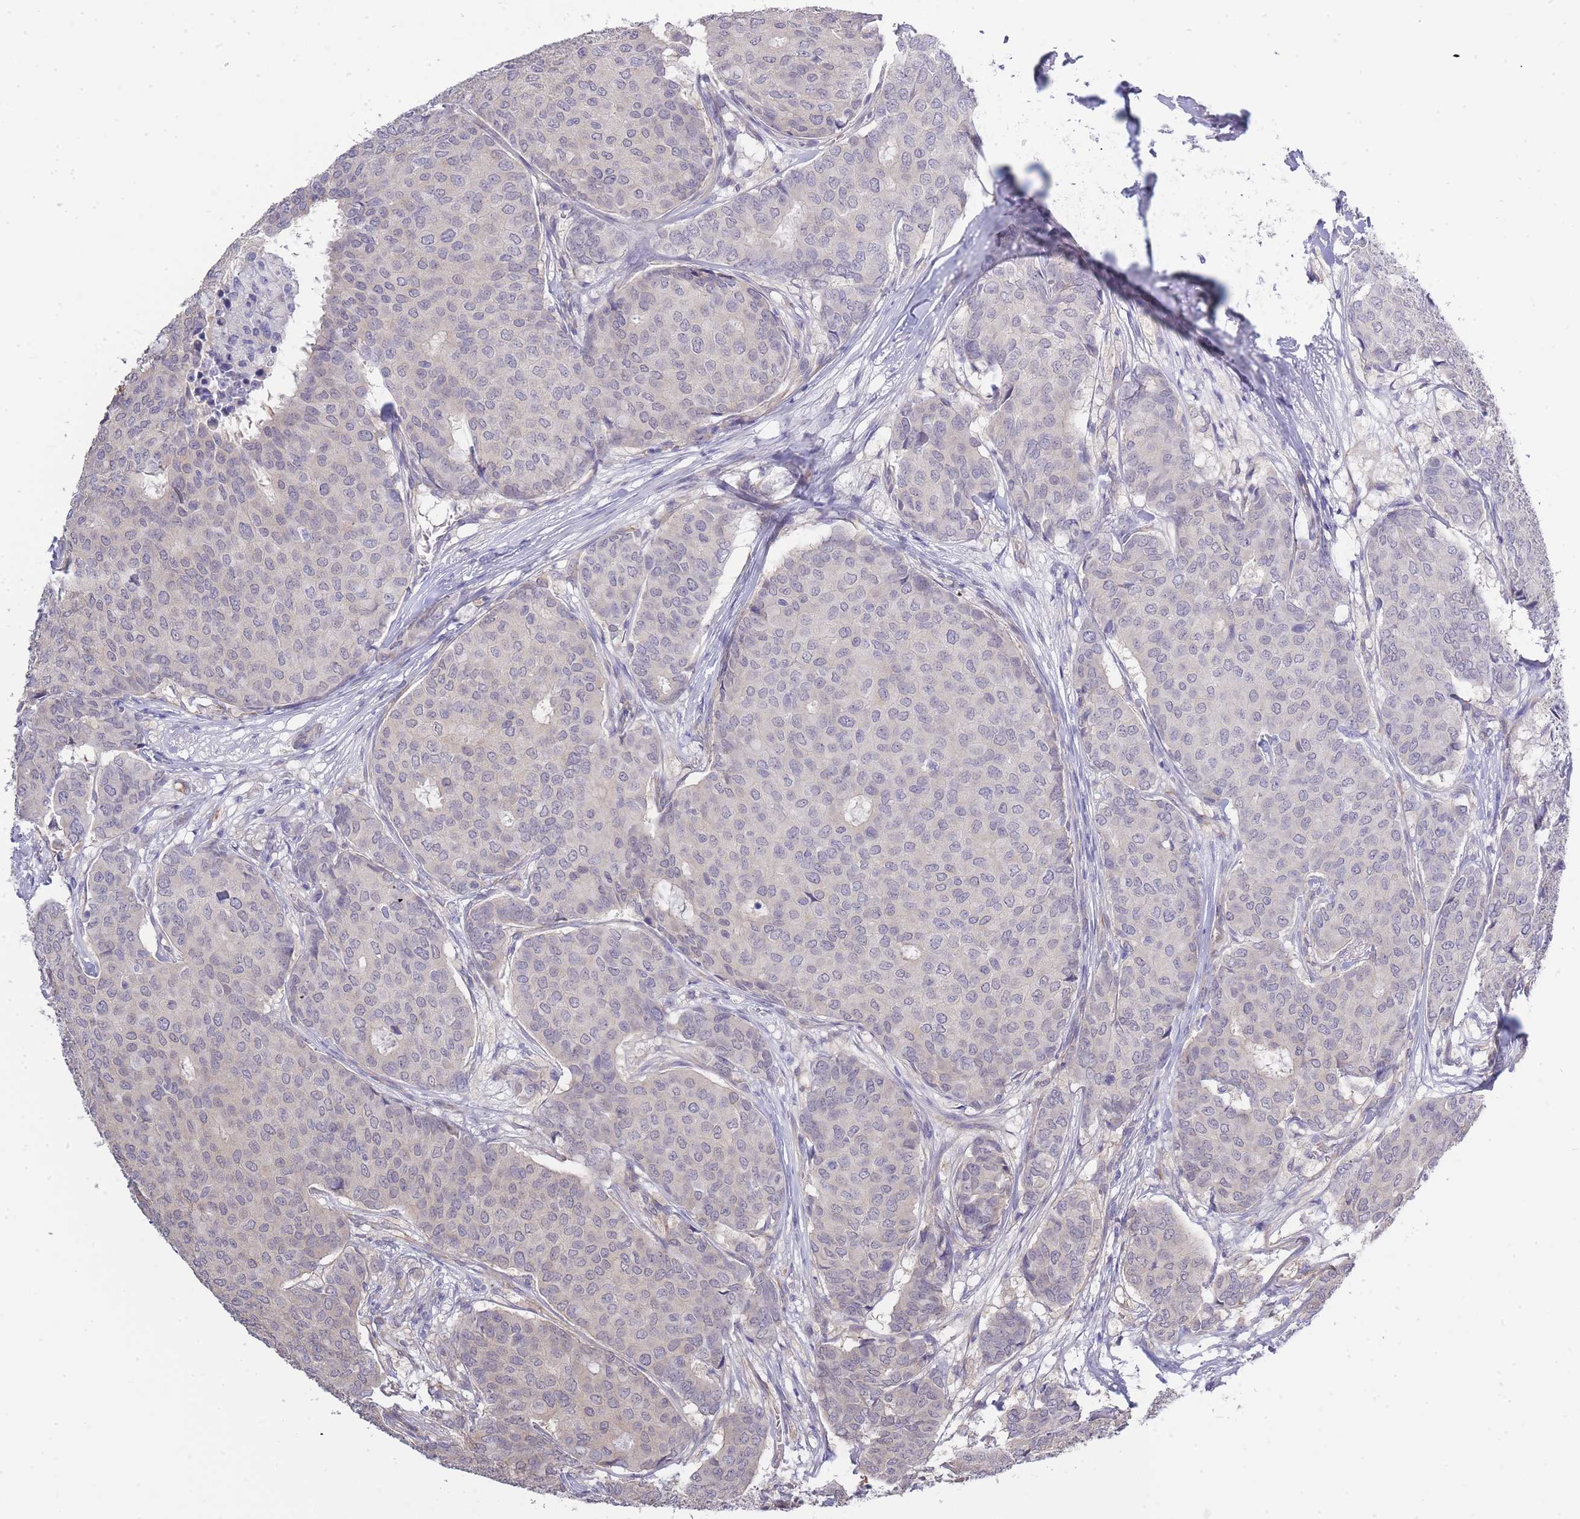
{"staining": {"intensity": "negative", "quantity": "none", "location": "none"}, "tissue": "breast cancer", "cell_type": "Tumor cells", "image_type": "cancer", "snomed": [{"axis": "morphology", "description": "Duct carcinoma"}, {"axis": "topography", "description": "Breast"}], "caption": "Human breast infiltrating ductal carcinoma stained for a protein using IHC demonstrates no staining in tumor cells.", "gene": "C19orf25", "patient": {"sex": "female", "age": 75}}